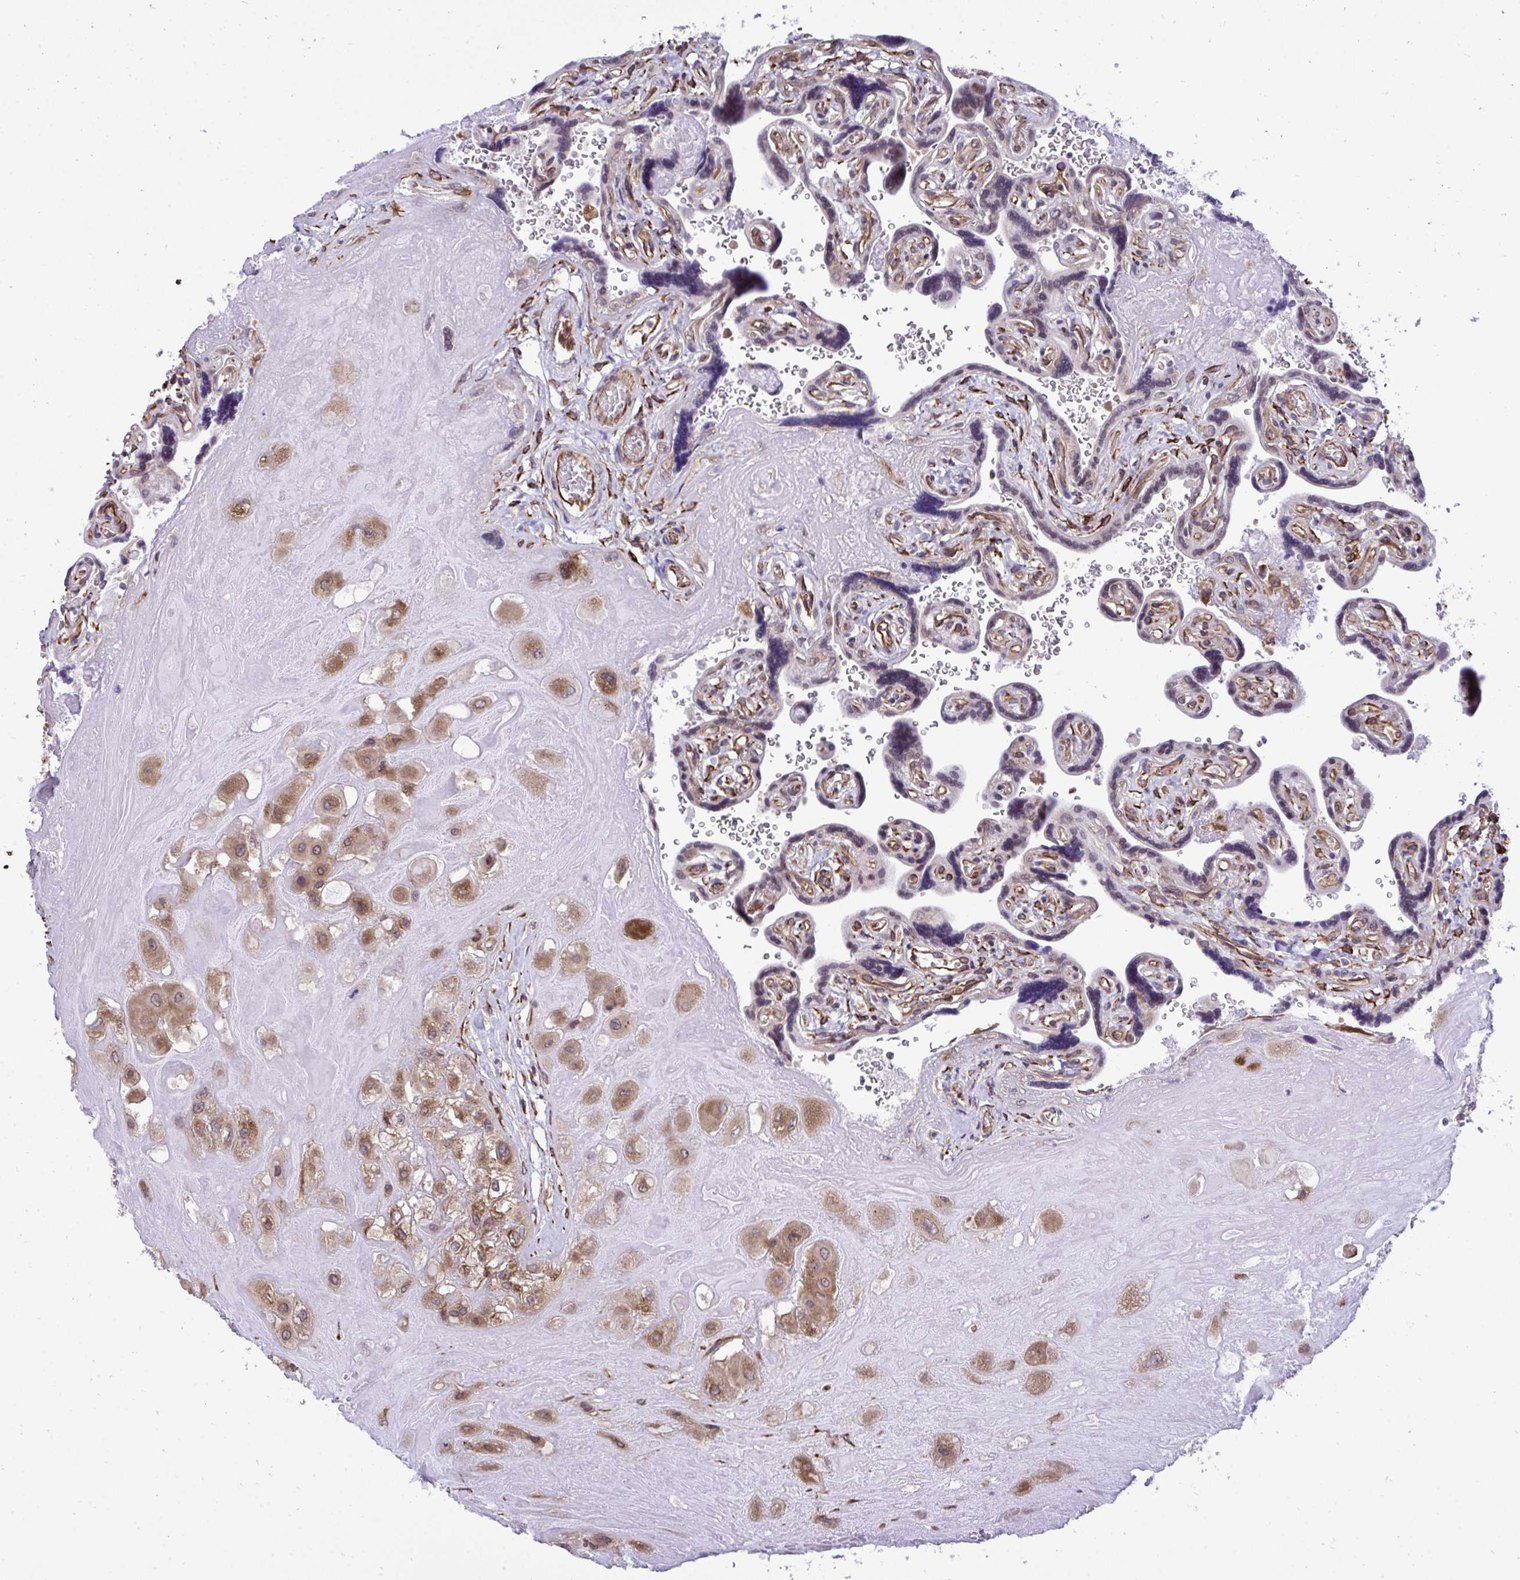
{"staining": {"intensity": "moderate", "quantity": ">75%", "location": "cytoplasmic/membranous"}, "tissue": "placenta", "cell_type": "Decidual cells", "image_type": "normal", "snomed": [{"axis": "morphology", "description": "Normal tissue, NOS"}, {"axis": "topography", "description": "Placenta"}], "caption": "Immunohistochemical staining of normal human placenta shows medium levels of moderate cytoplasmic/membranous positivity in about >75% of decidual cells.", "gene": "RPS15", "patient": {"sex": "female", "age": 32}}